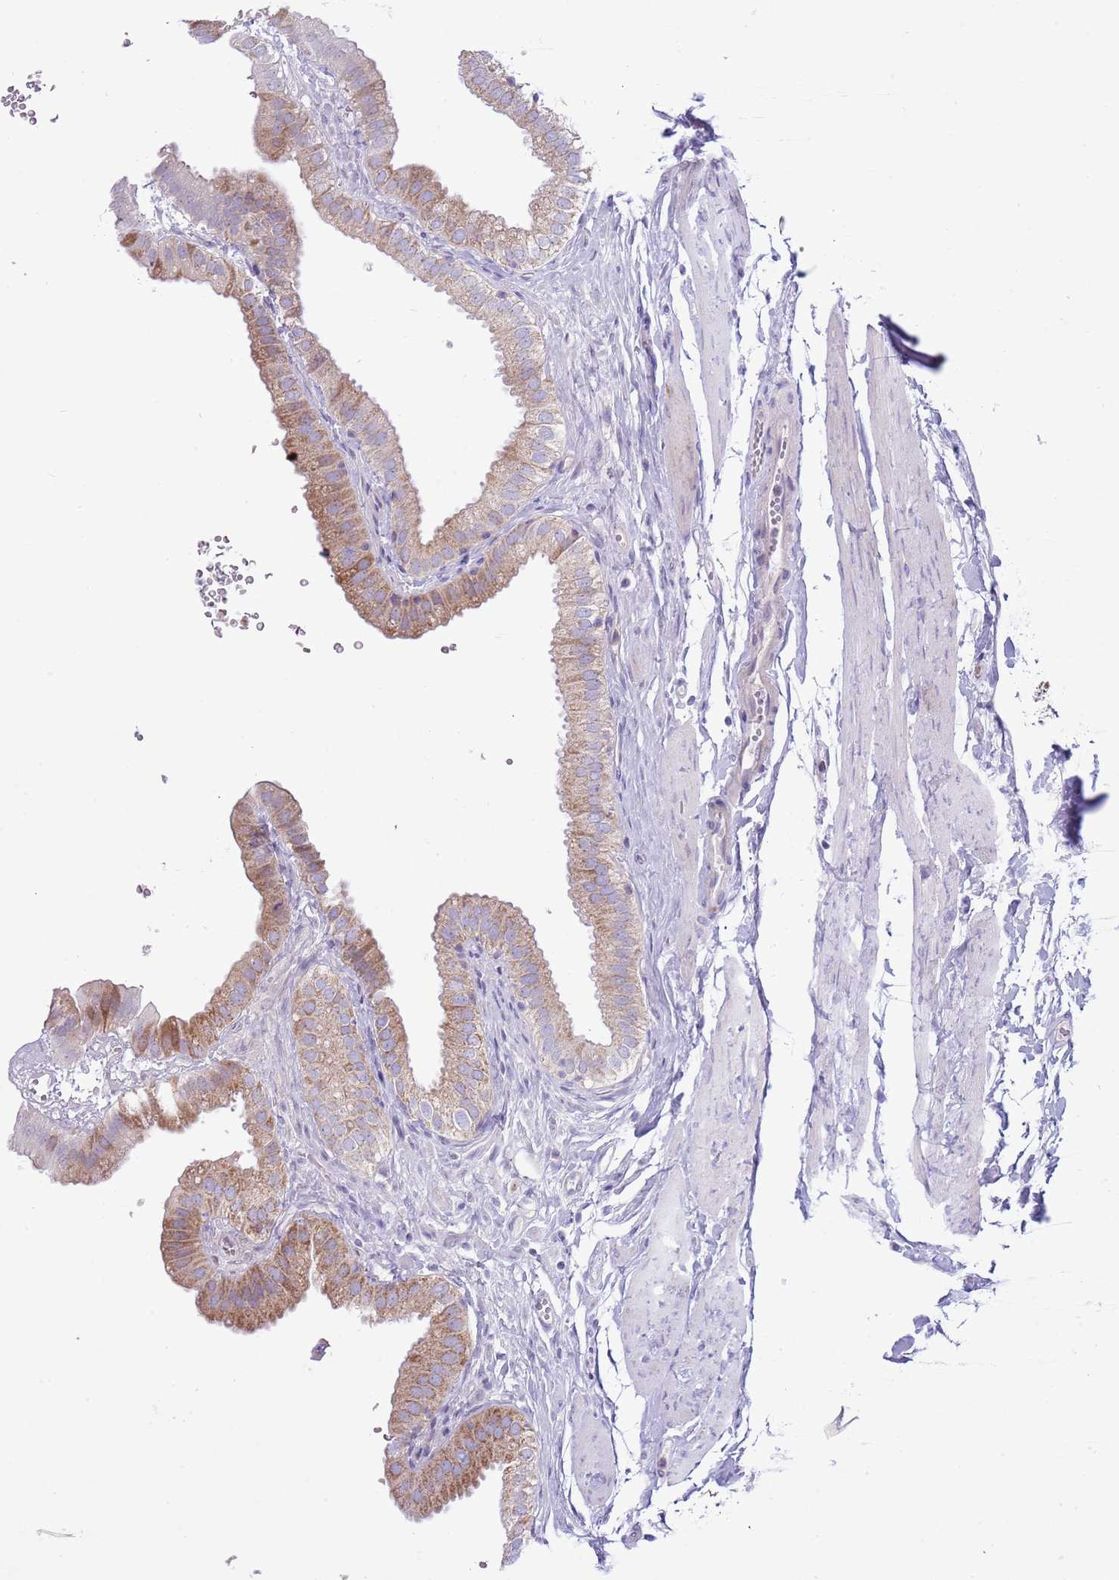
{"staining": {"intensity": "moderate", "quantity": ">75%", "location": "cytoplasmic/membranous"}, "tissue": "gallbladder", "cell_type": "Glandular cells", "image_type": "normal", "snomed": [{"axis": "morphology", "description": "Normal tissue, NOS"}, {"axis": "topography", "description": "Gallbladder"}], "caption": "Human gallbladder stained with a brown dye shows moderate cytoplasmic/membranous positive expression in about >75% of glandular cells.", "gene": "OAZ2", "patient": {"sex": "female", "age": 61}}